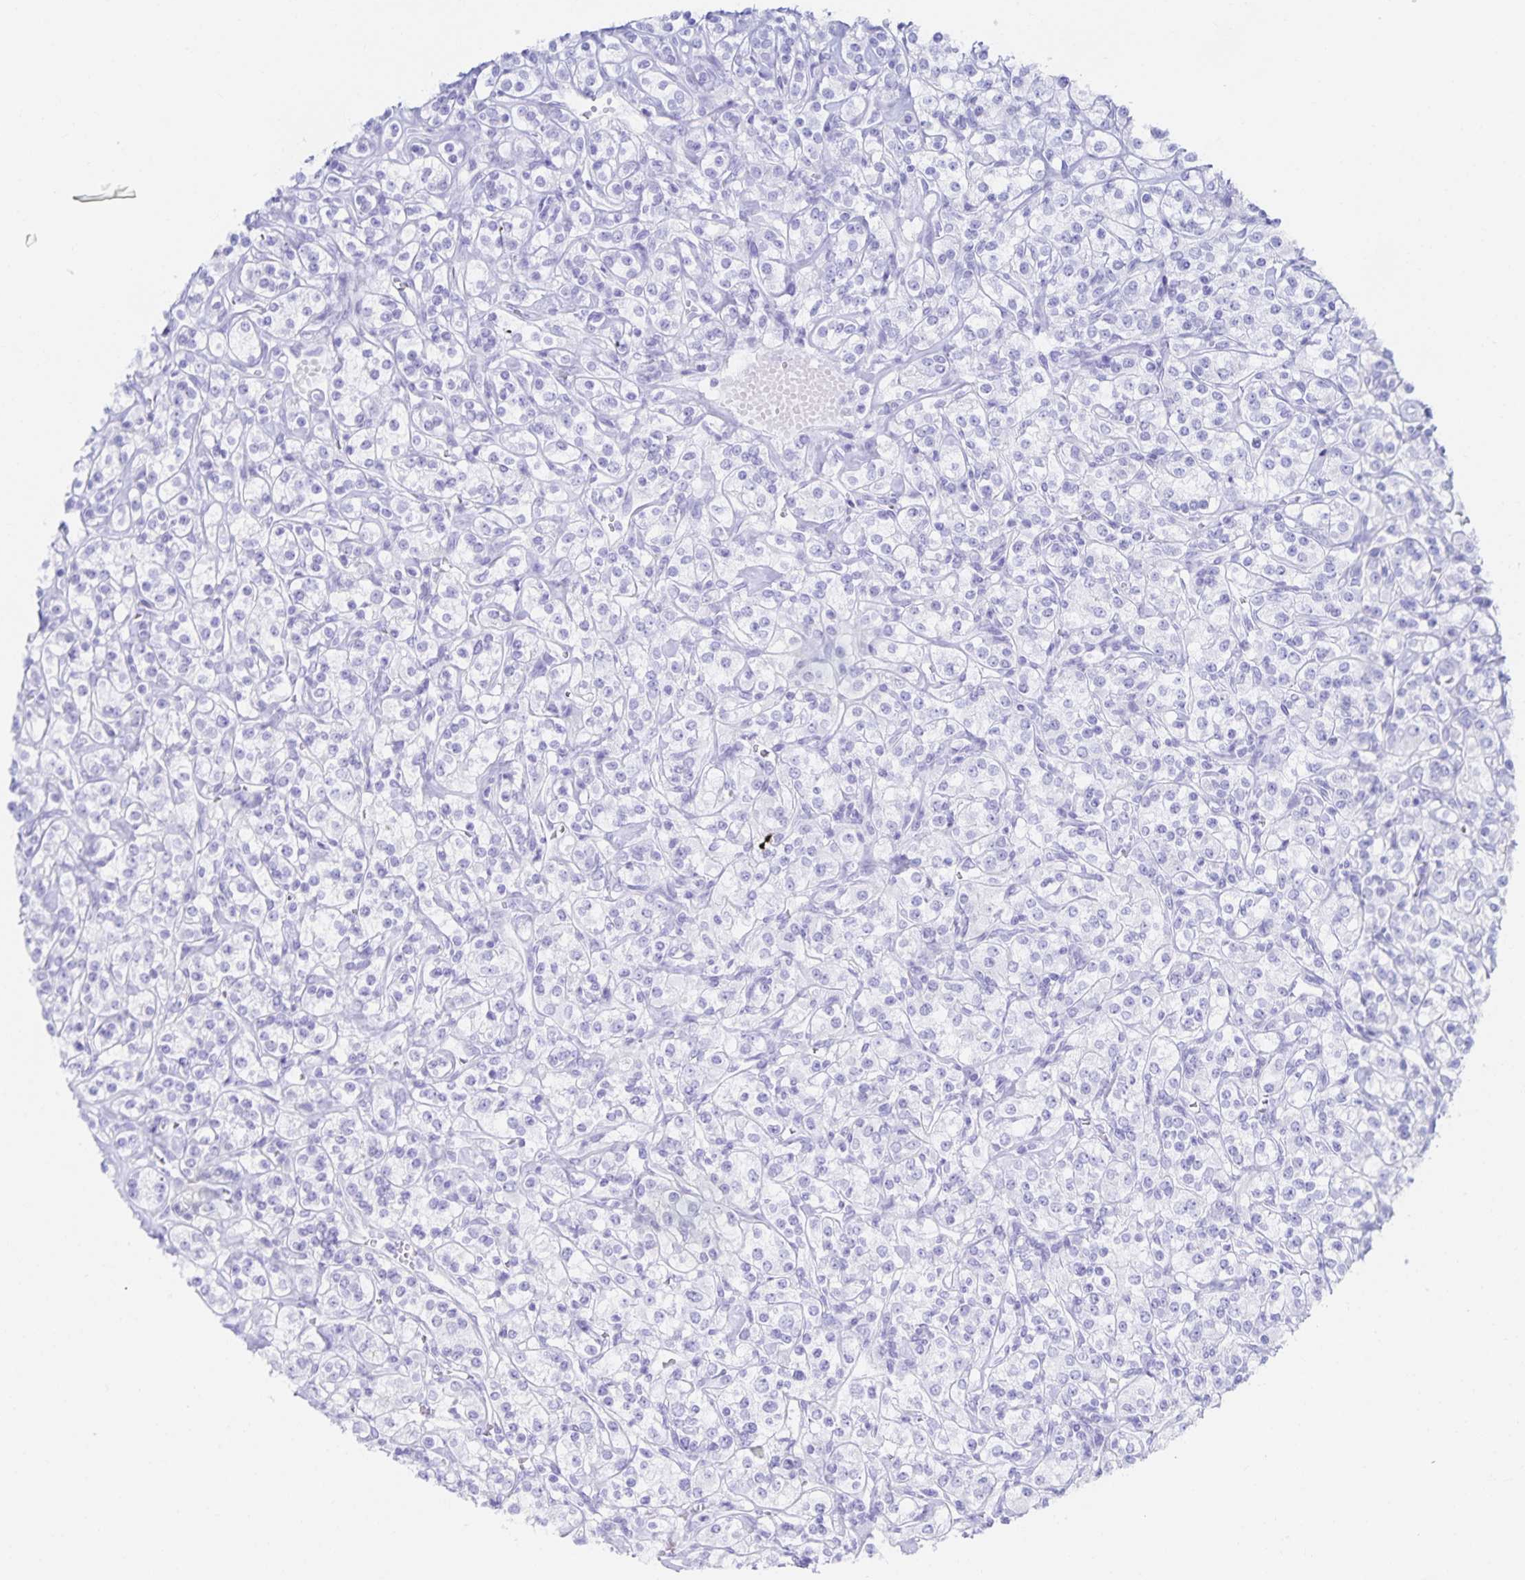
{"staining": {"intensity": "negative", "quantity": "none", "location": "none"}, "tissue": "renal cancer", "cell_type": "Tumor cells", "image_type": "cancer", "snomed": [{"axis": "morphology", "description": "Adenocarcinoma, NOS"}, {"axis": "topography", "description": "Kidney"}], "caption": "Immunohistochemistry (IHC) image of neoplastic tissue: adenocarcinoma (renal) stained with DAB (3,3'-diaminobenzidine) displays no significant protein expression in tumor cells. (DAB IHC with hematoxylin counter stain).", "gene": "SNTN", "patient": {"sex": "male", "age": 77}}